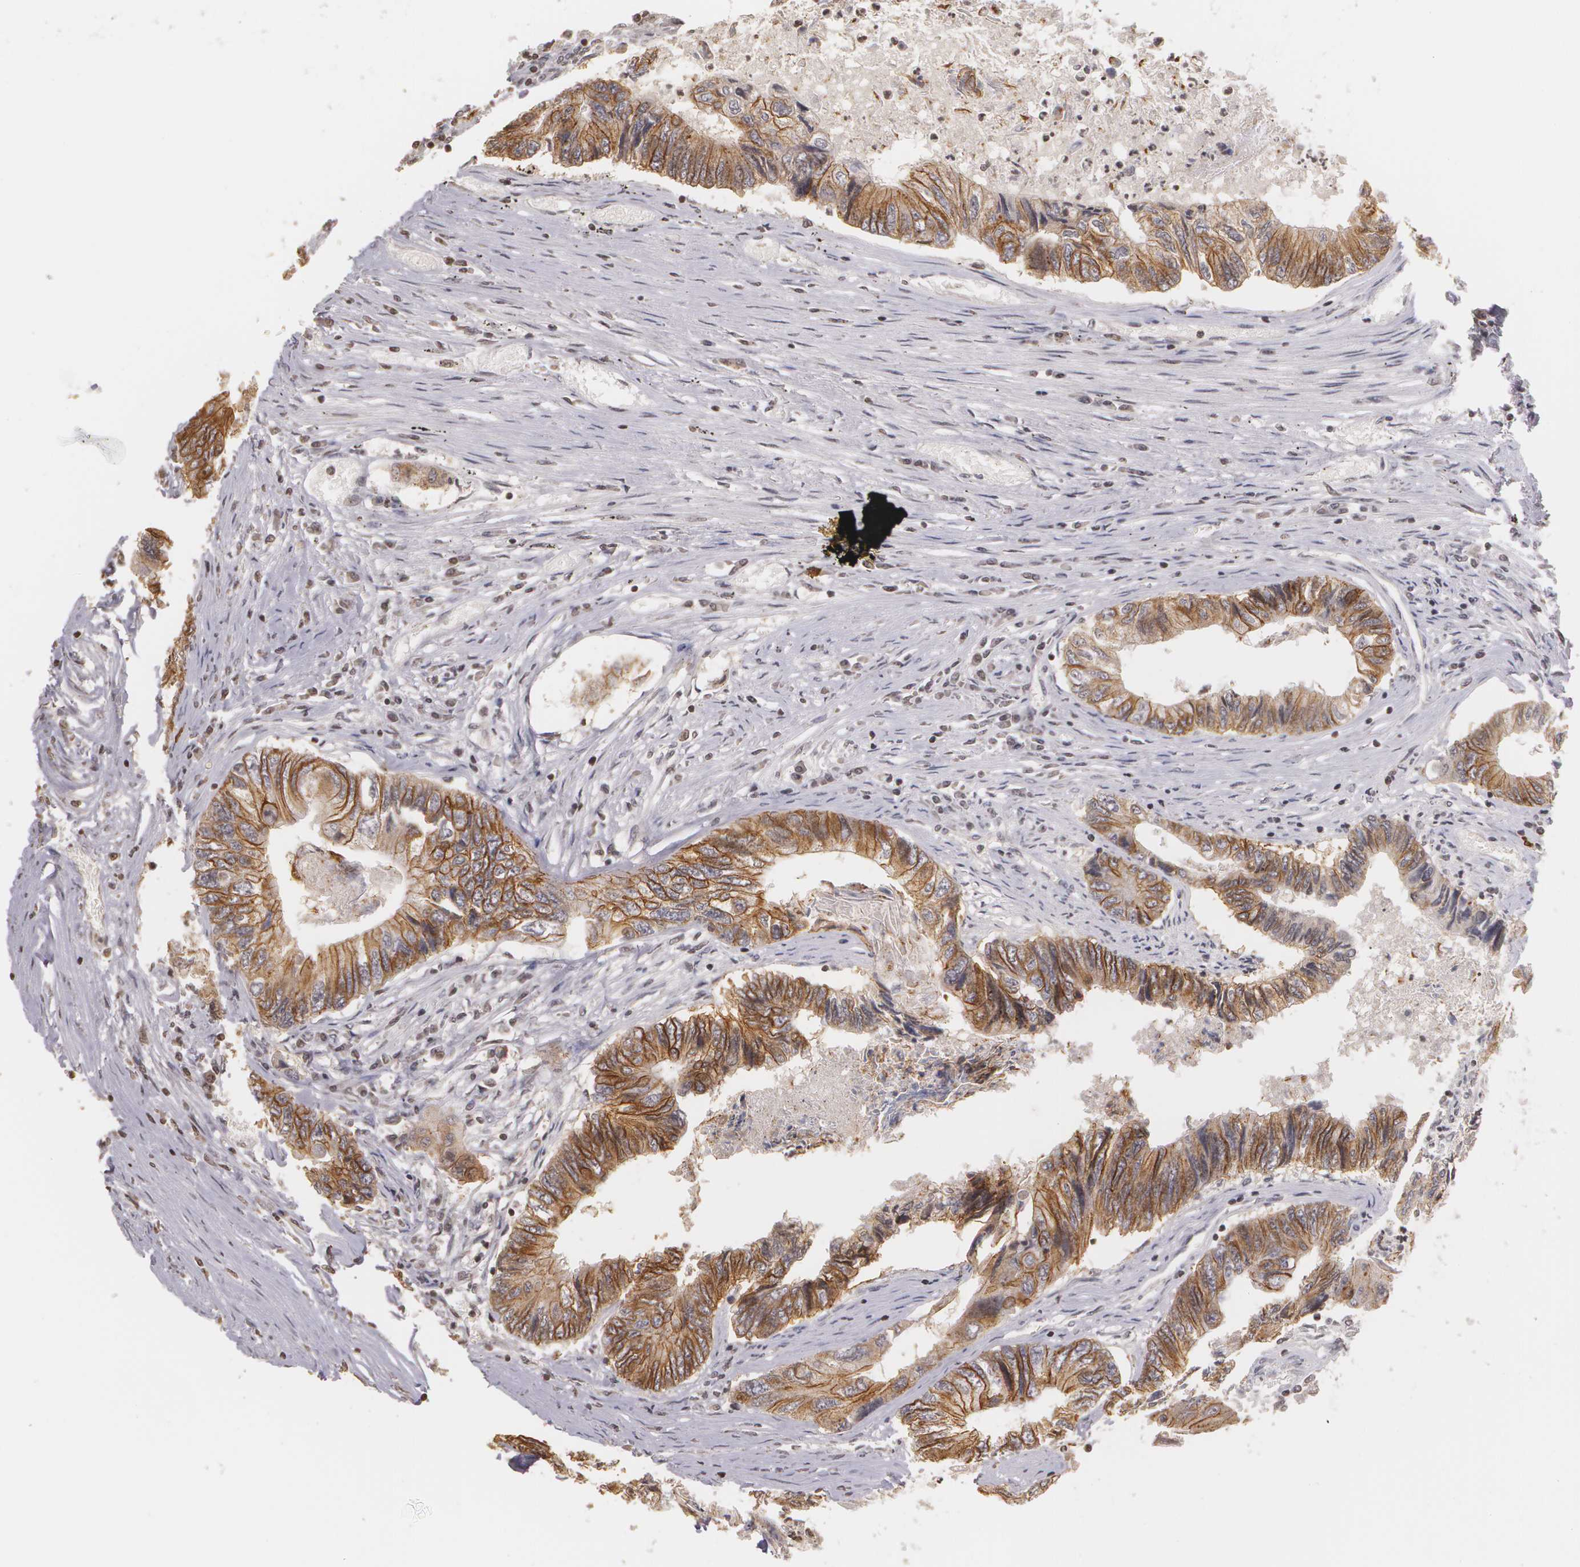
{"staining": {"intensity": "moderate", "quantity": "25%-75%", "location": "cytoplasmic/membranous"}, "tissue": "colorectal cancer", "cell_type": "Tumor cells", "image_type": "cancer", "snomed": [{"axis": "morphology", "description": "Adenocarcinoma, NOS"}, {"axis": "topography", "description": "Rectum"}], "caption": "A brown stain highlights moderate cytoplasmic/membranous positivity of a protein in human colorectal adenocarcinoma tumor cells.", "gene": "THRB", "patient": {"sex": "female", "age": 82}}